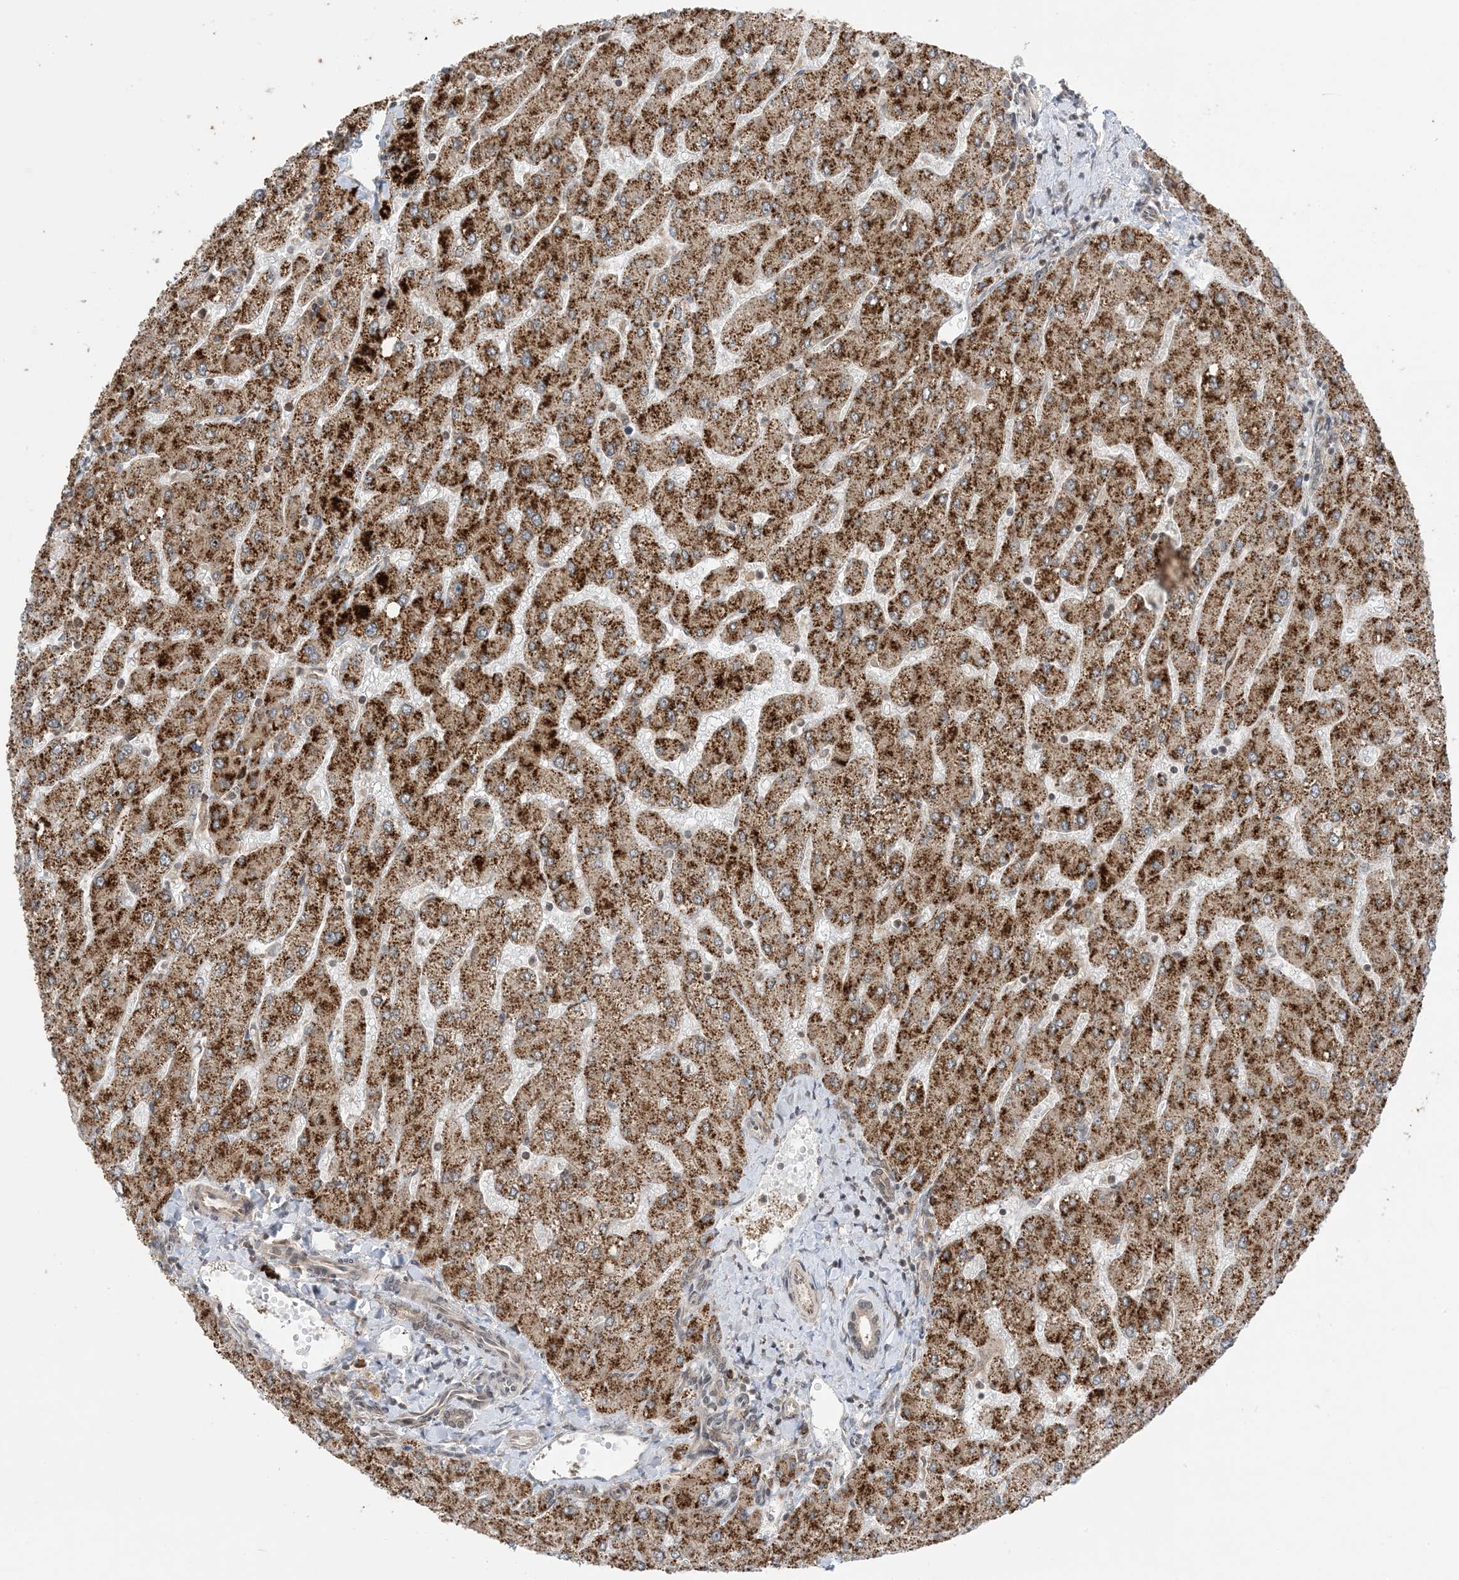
{"staining": {"intensity": "weak", "quantity": ">75%", "location": "cytoplasmic/membranous"}, "tissue": "liver", "cell_type": "Cholangiocytes", "image_type": "normal", "snomed": [{"axis": "morphology", "description": "Normal tissue, NOS"}, {"axis": "topography", "description": "Liver"}], "caption": "Protein staining exhibits weak cytoplasmic/membranous positivity in about >75% of cholangiocytes in unremarkable liver.", "gene": "METTL21A", "patient": {"sex": "male", "age": 55}}